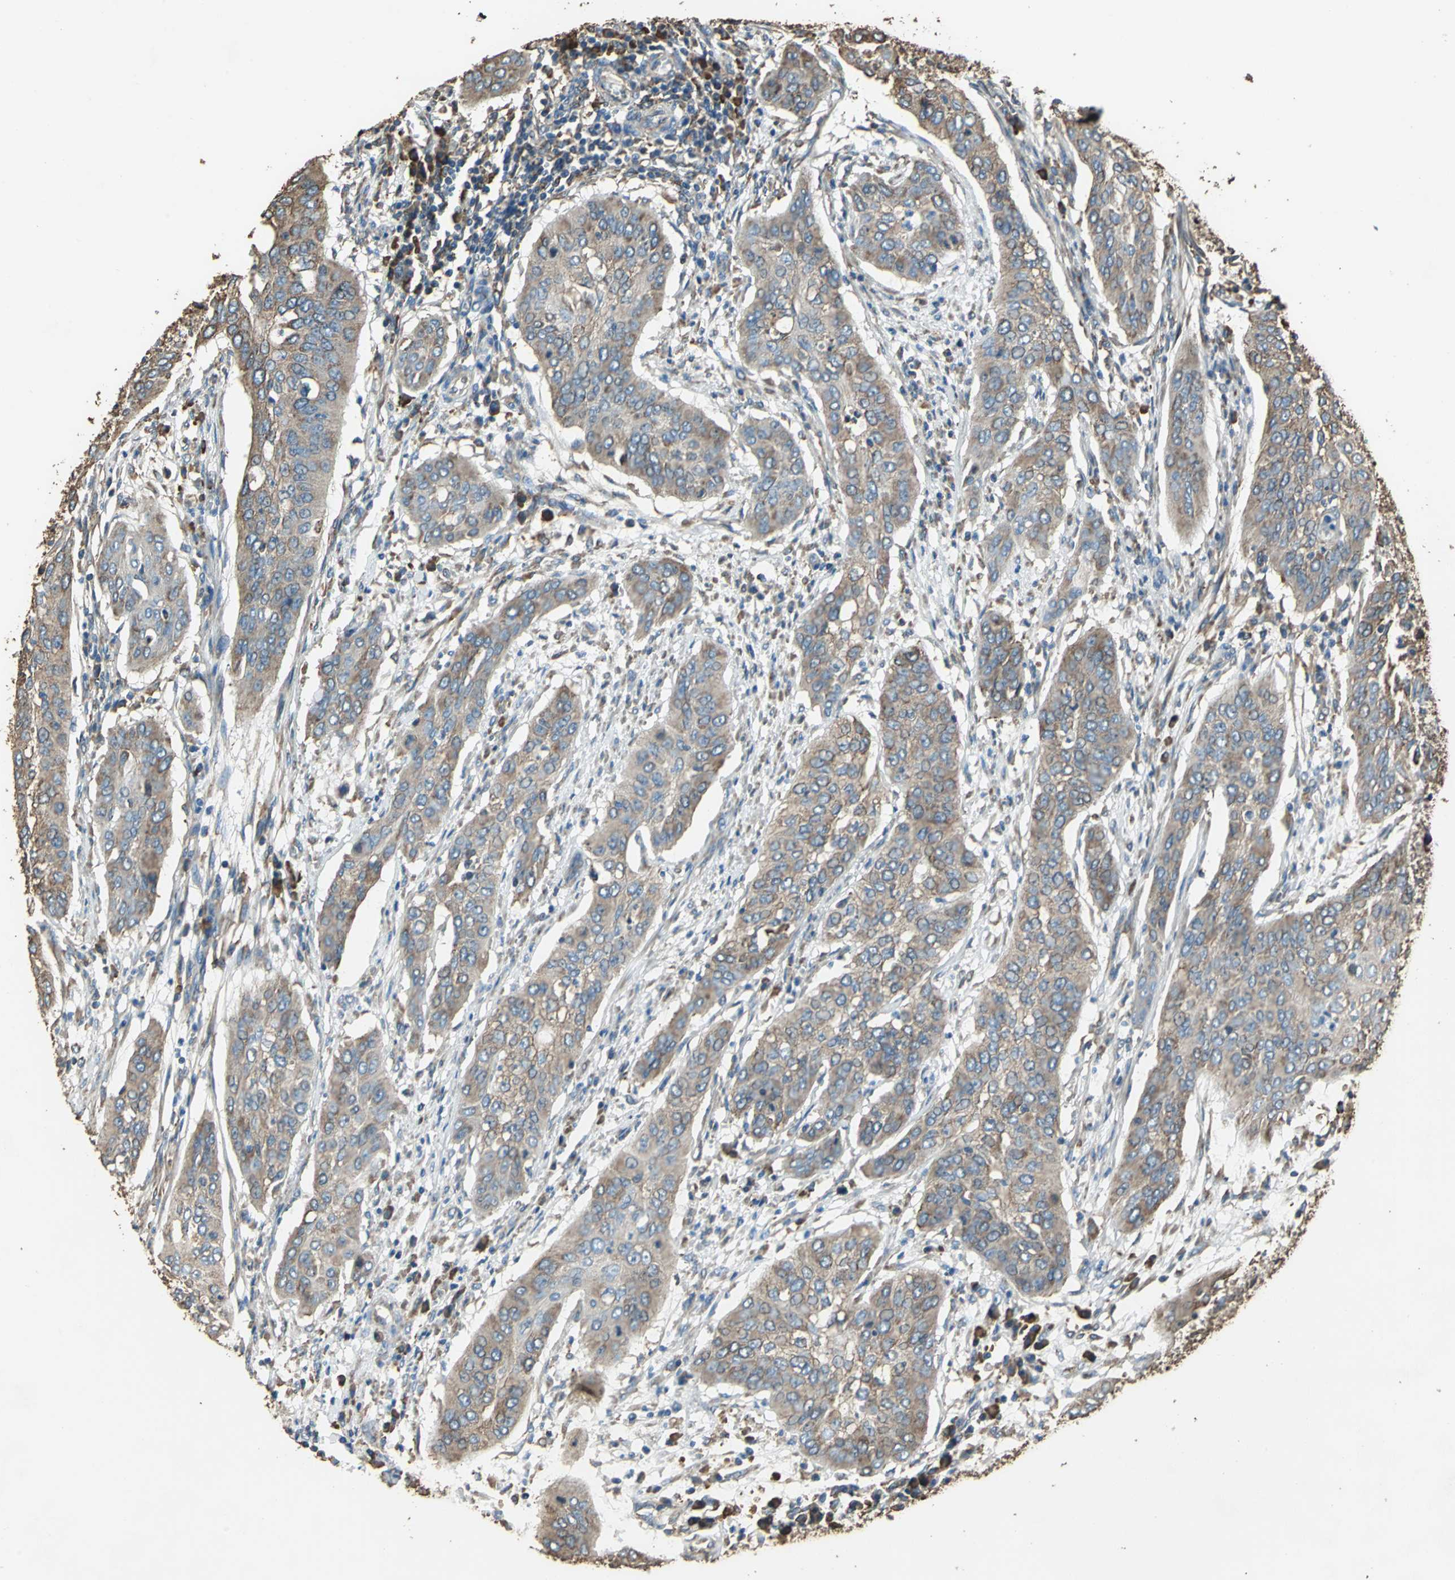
{"staining": {"intensity": "moderate", "quantity": ">75%", "location": "cytoplasmic/membranous"}, "tissue": "cervical cancer", "cell_type": "Tumor cells", "image_type": "cancer", "snomed": [{"axis": "morphology", "description": "Squamous cell carcinoma, NOS"}, {"axis": "topography", "description": "Cervix"}], "caption": "Cervical cancer (squamous cell carcinoma) stained for a protein shows moderate cytoplasmic/membranous positivity in tumor cells.", "gene": "GPANK1", "patient": {"sex": "female", "age": 39}}